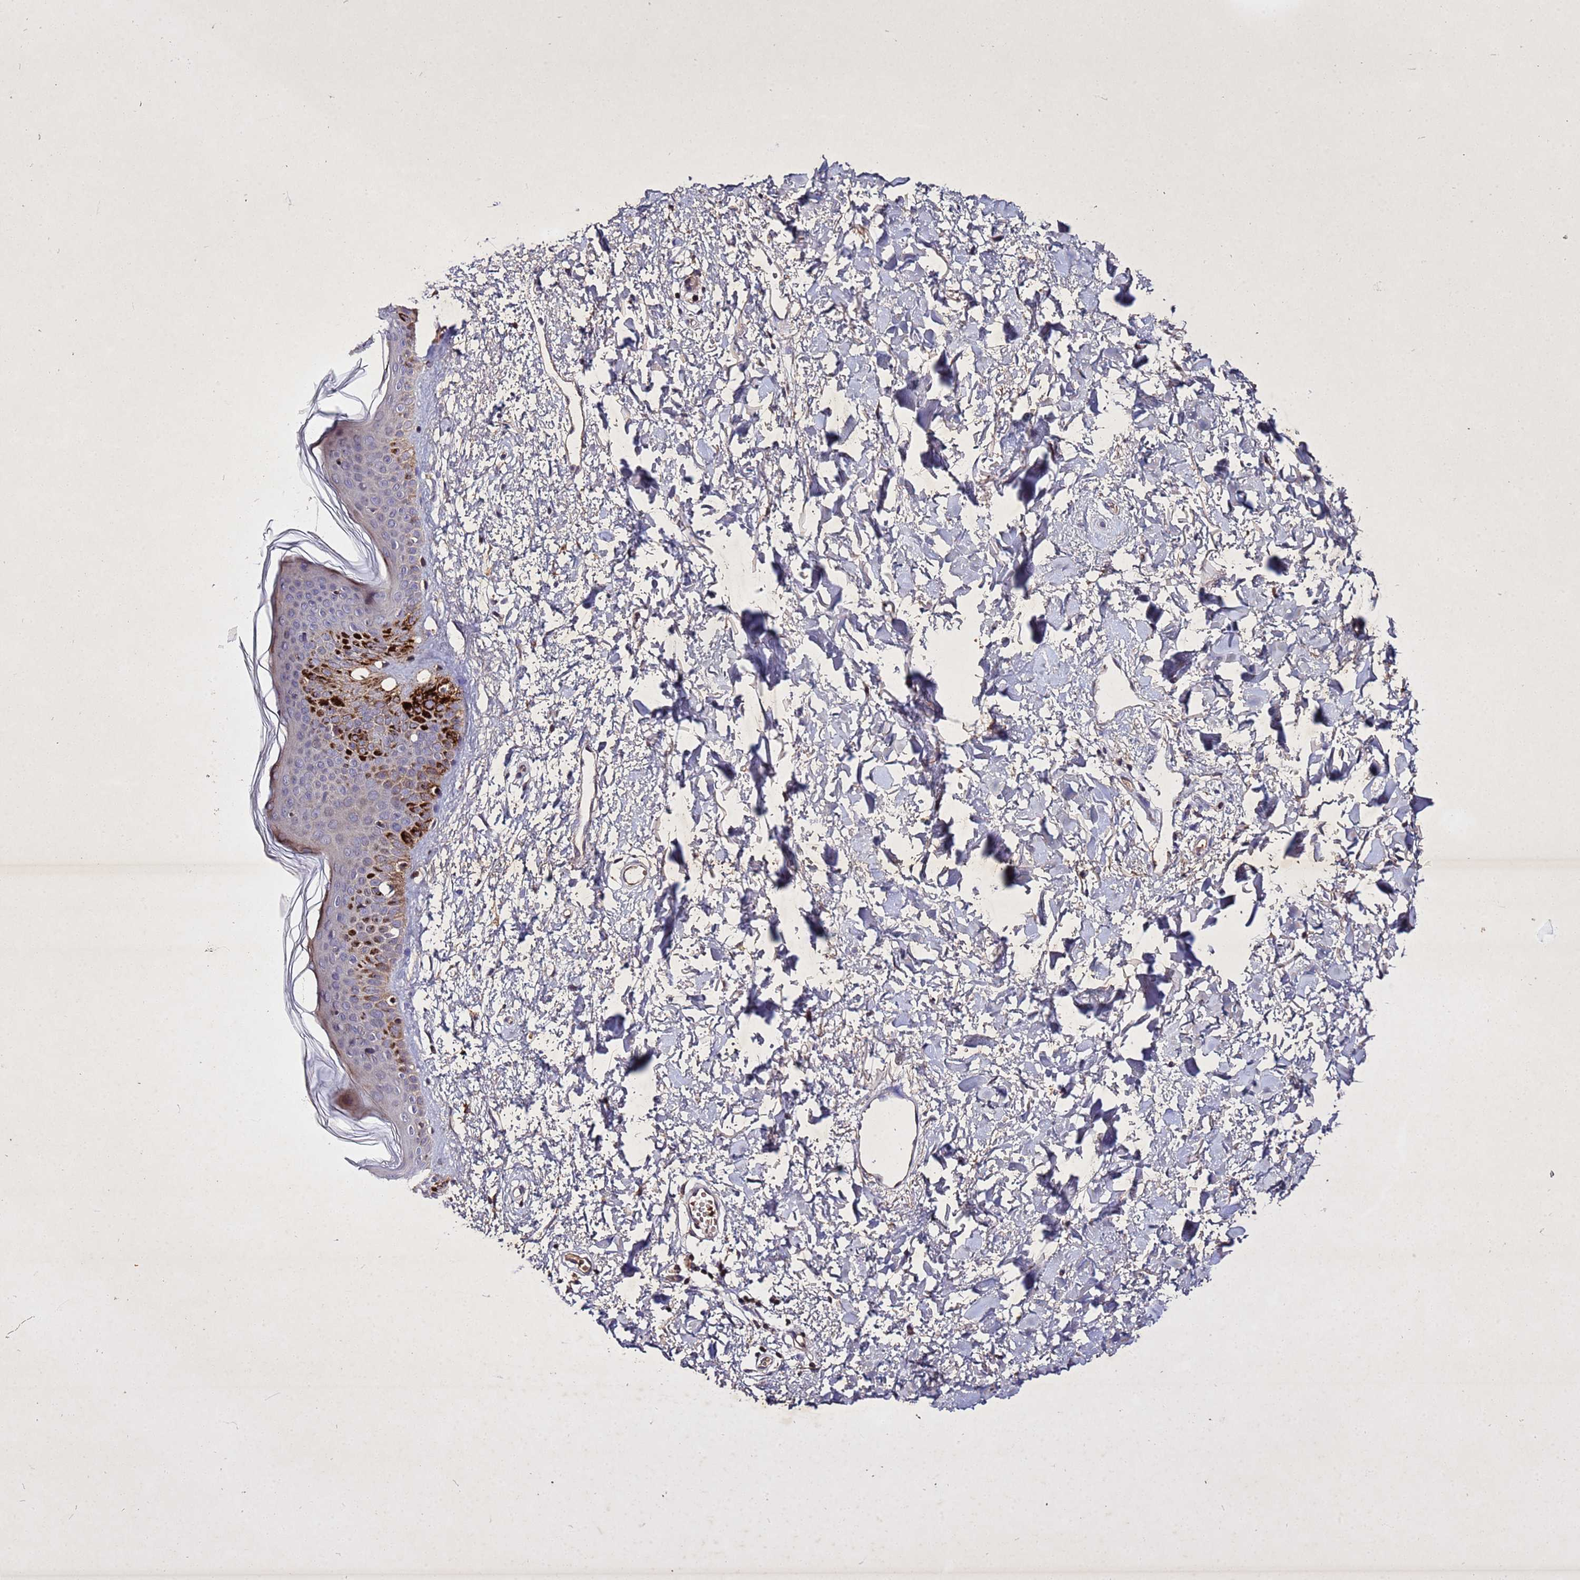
{"staining": {"intensity": "negative", "quantity": "none", "location": "none"}, "tissue": "skin", "cell_type": "Fibroblasts", "image_type": "normal", "snomed": [{"axis": "morphology", "description": "Normal tissue, NOS"}, {"axis": "topography", "description": "Skin"}], "caption": "A photomicrograph of human skin is negative for staining in fibroblasts. (Stains: DAB (3,3'-diaminobenzidine) immunohistochemistry (IHC) with hematoxylin counter stain, Microscopy: brightfield microscopy at high magnification).", "gene": "SV2B", "patient": {"sex": "female", "age": 58}}